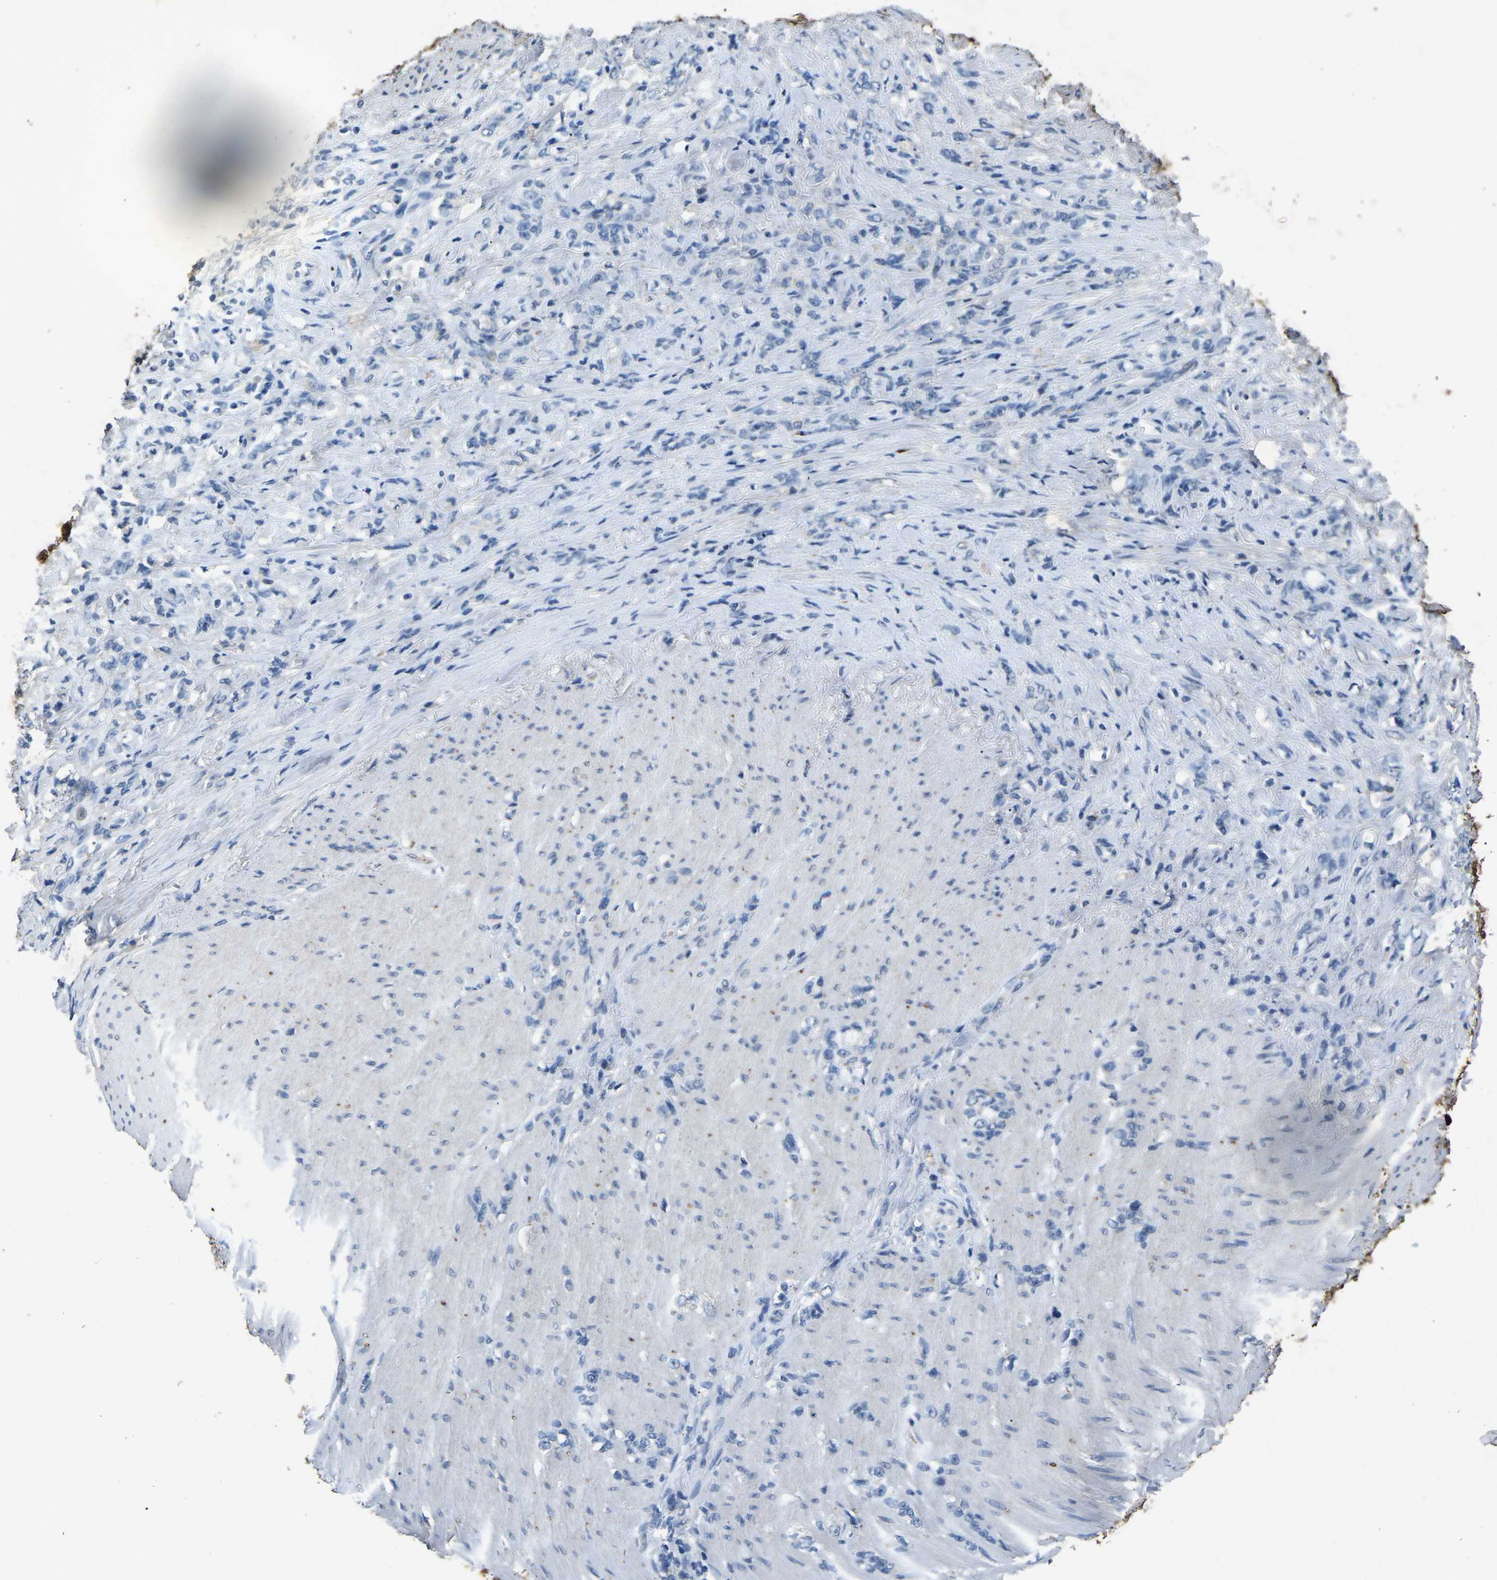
{"staining": {"intensity": "negative", "quantity": "none", "location": "none"}, "tissue": "stomach cancer", "cell_type": "Tumor cells", "image_type": "cancer", "snomed": [{"axis": "morphology", "description": "Adenocarcinoma, NOS"}, {"axis": "topography", "description": "Stomach, lower"}], "caption": "High power microscopy image of an immunohistochemistry (IHC) micrograph of stomach cancer, revealing no significant staining in tumor cells. The staining is performed using DAB (3,3'-diaminobenzidine) brown chromogen with nuclei counter-stained in using hematoxylin.", "gene": "PLG", "patient": {"sex": "male", "age": 88}}